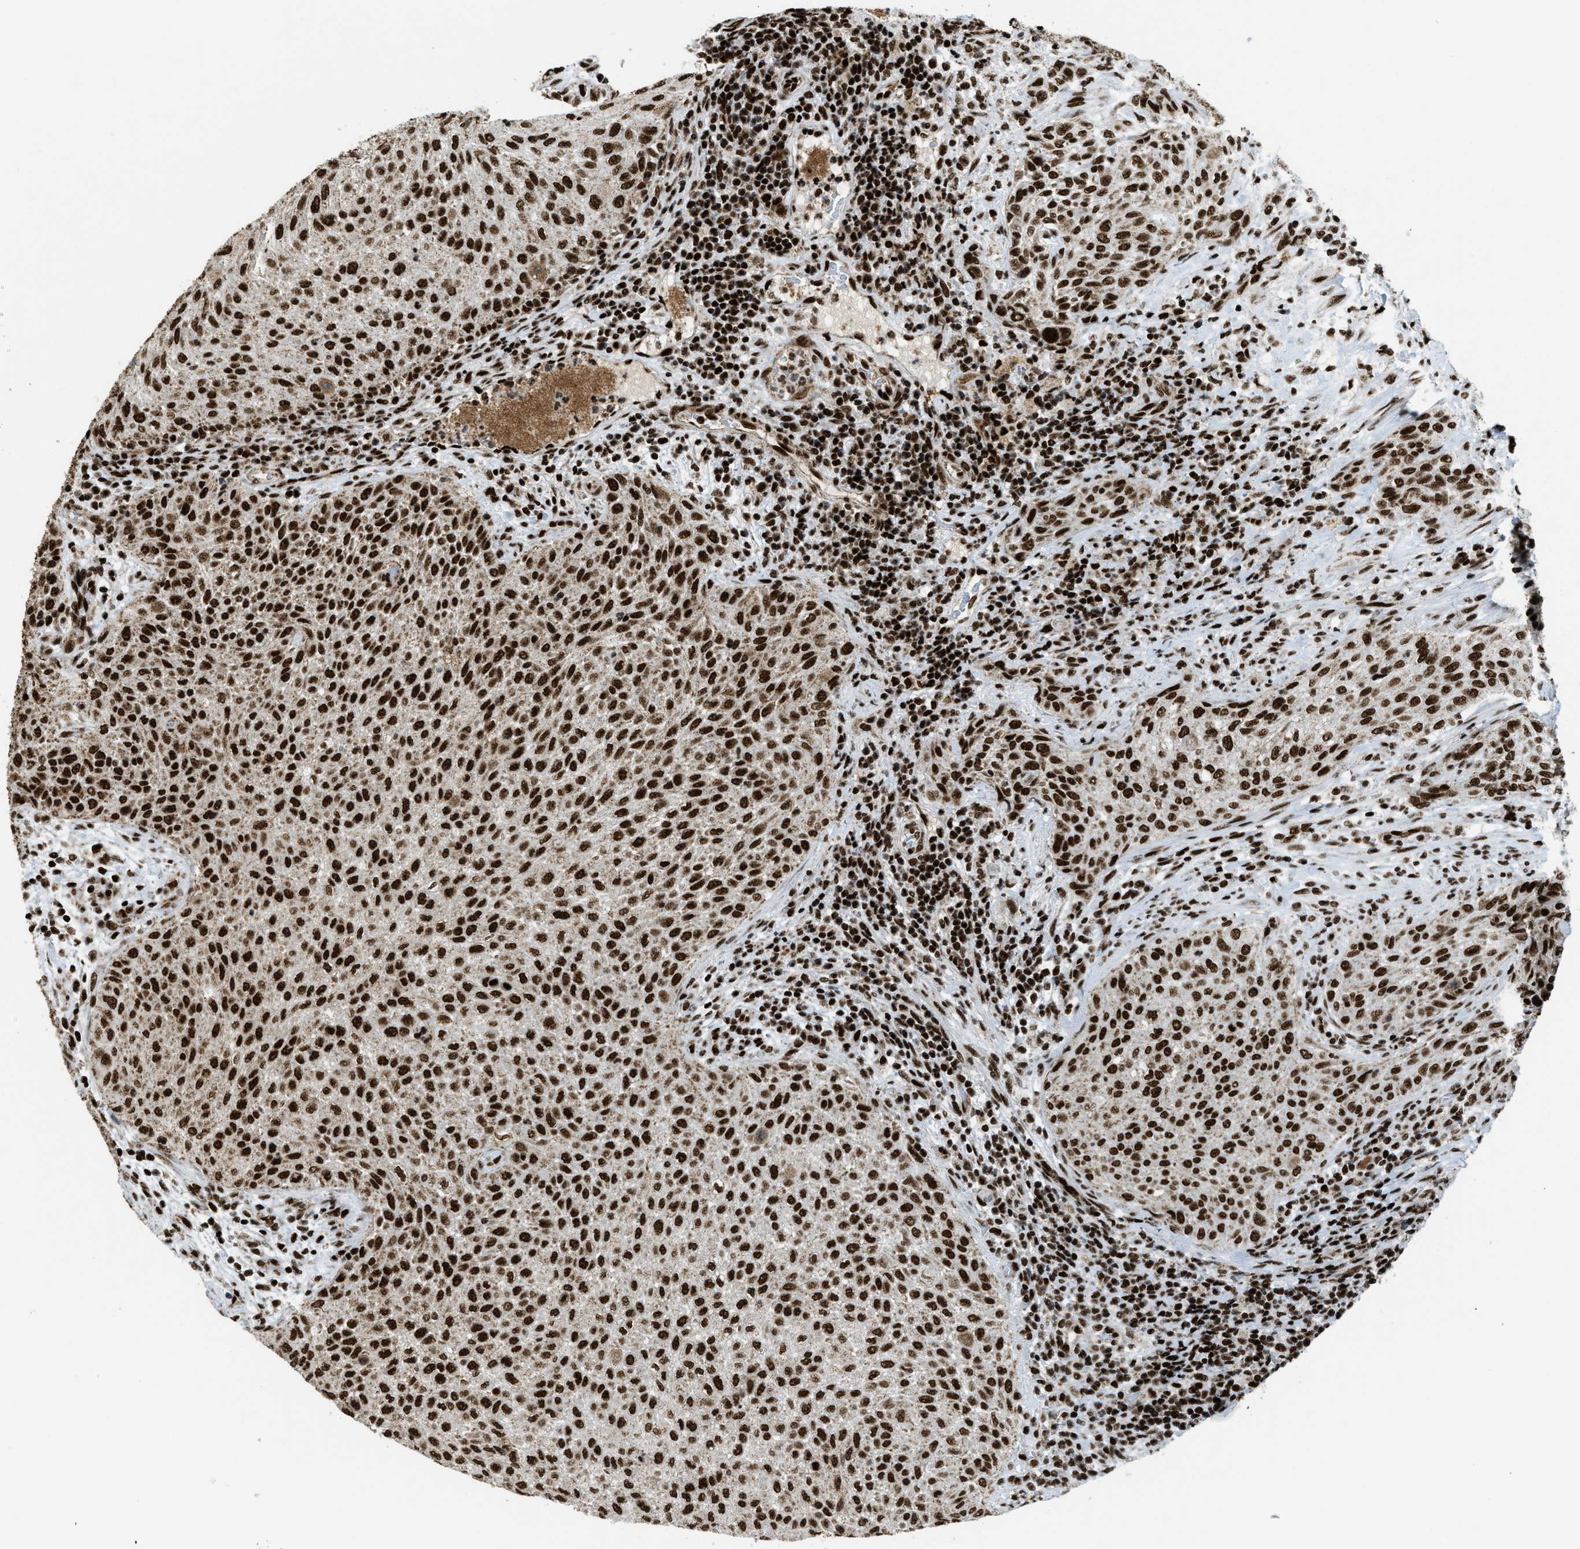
{"staining": {"intensity": "strong", "quantity": ">75%", "location": "nuclear"}, "tissue": "urothelial cancer", "cell_type": "Tumor cells", "image_type": "cancer", "snomed": [{"axis": "morphology", "description": "Urothelial carcinoma, Low grade"}, {"axis": "morphology", "description": "Urothelial carcinoma, High grade"}, {"axis": "topography", "description": "Urinary bladder"}], "caption": "A brown stain labels strong nuclear positivity of a protein in urothelial cancer tumor cells.", "gene": "GABPB1", "patient": {"sex": "male", "age": 35}}